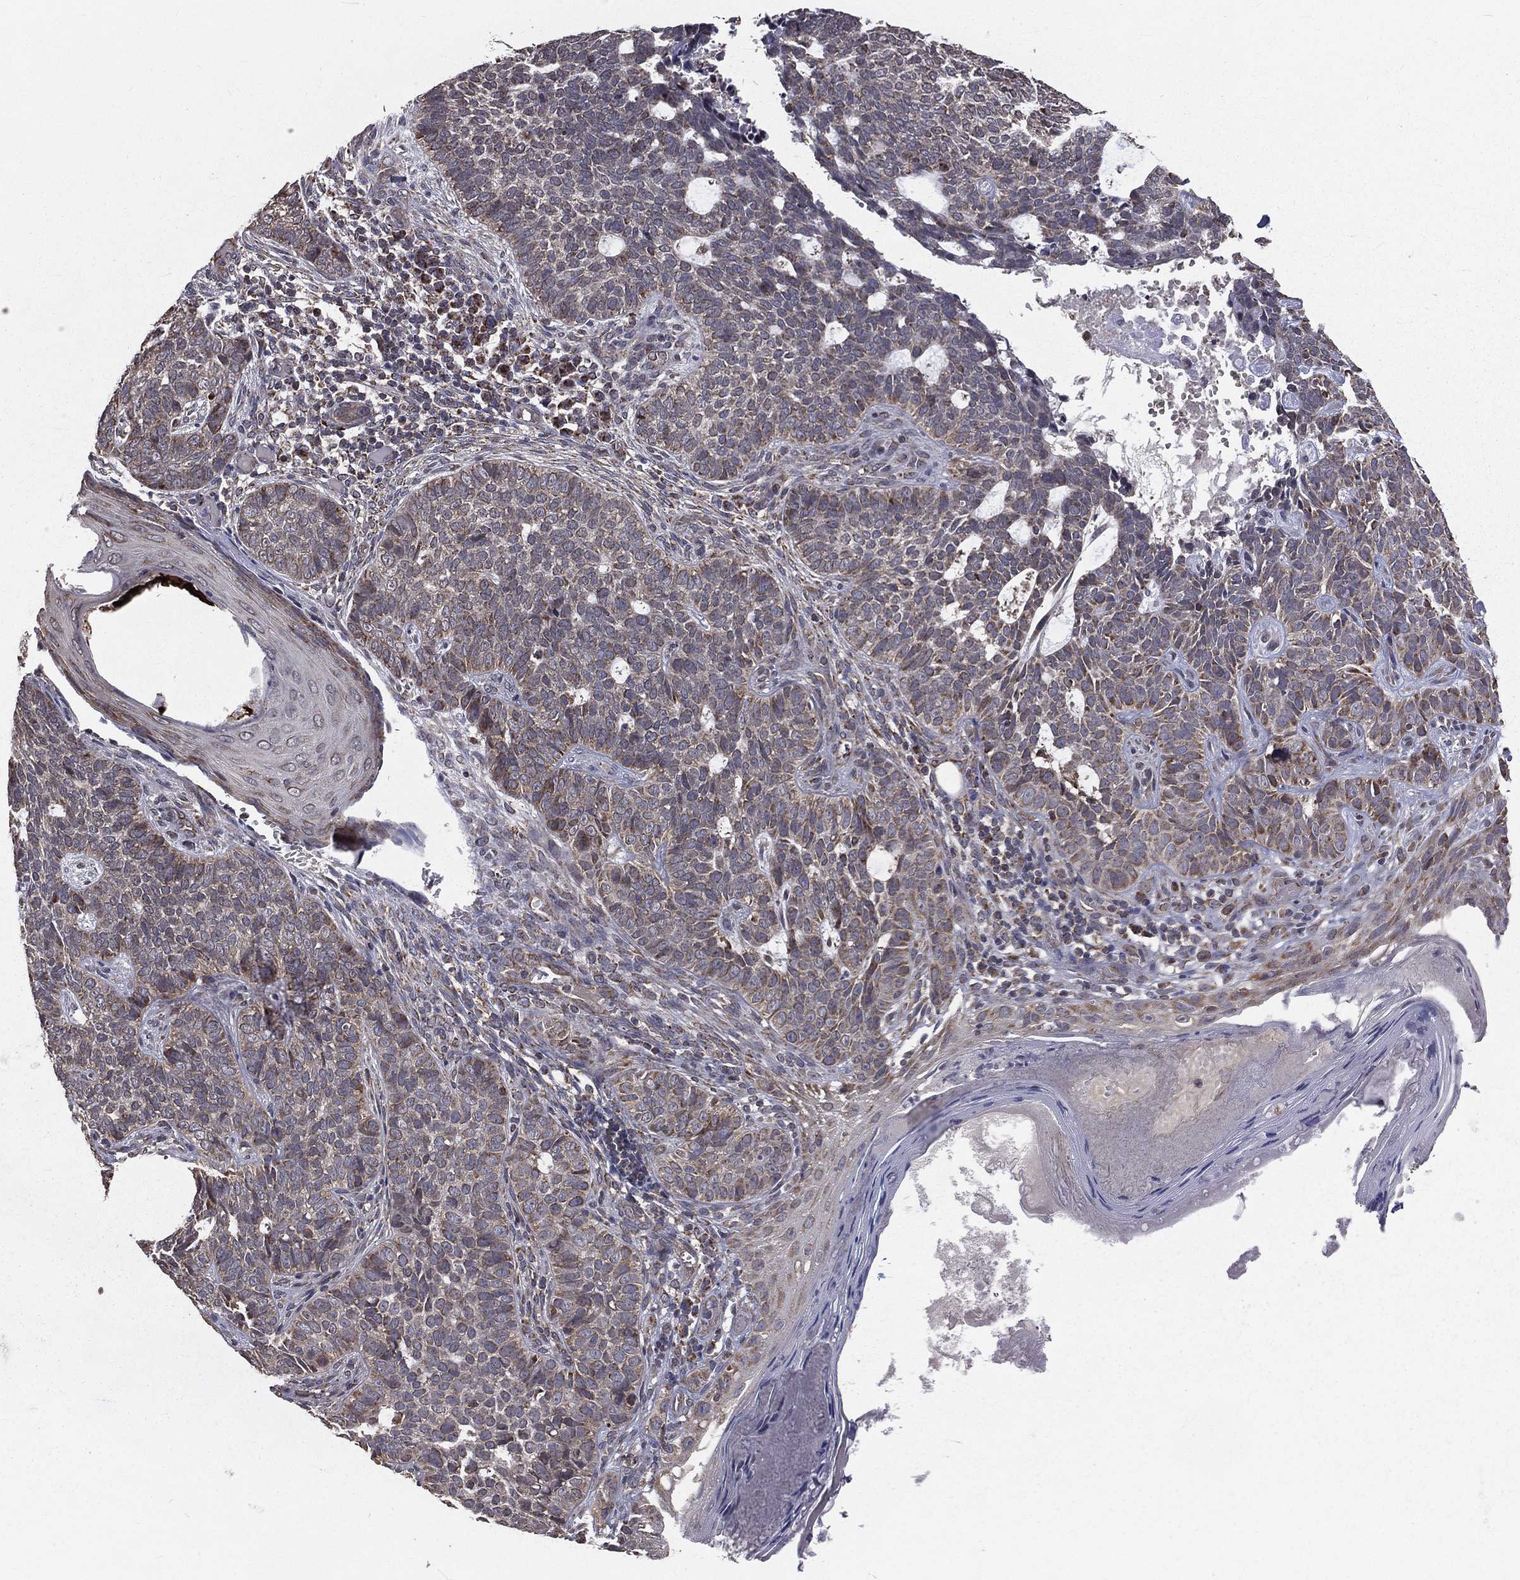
{"staining": {"intensity": "weak", "quantity": ">75%", "location": "cytoplasmic/membranous"}, "tissue": "skin cancer", "cell_type": "Tumor cells", "image_type": "cancer", "snomed": [{"axis": "morphology", "description": "Basal cell carcinoma"}, {"axis": "topography", "description": "Skin"}], "caption": "Weak cytoplasmic/membranous staining for a protein is identified in about >75% of tumor cells of skin cancer (basal cell carcinoma) using immunohistochemistry (IHC).", "gene": "MRPL46", "patient": {"sex": "female", "age": 69}}